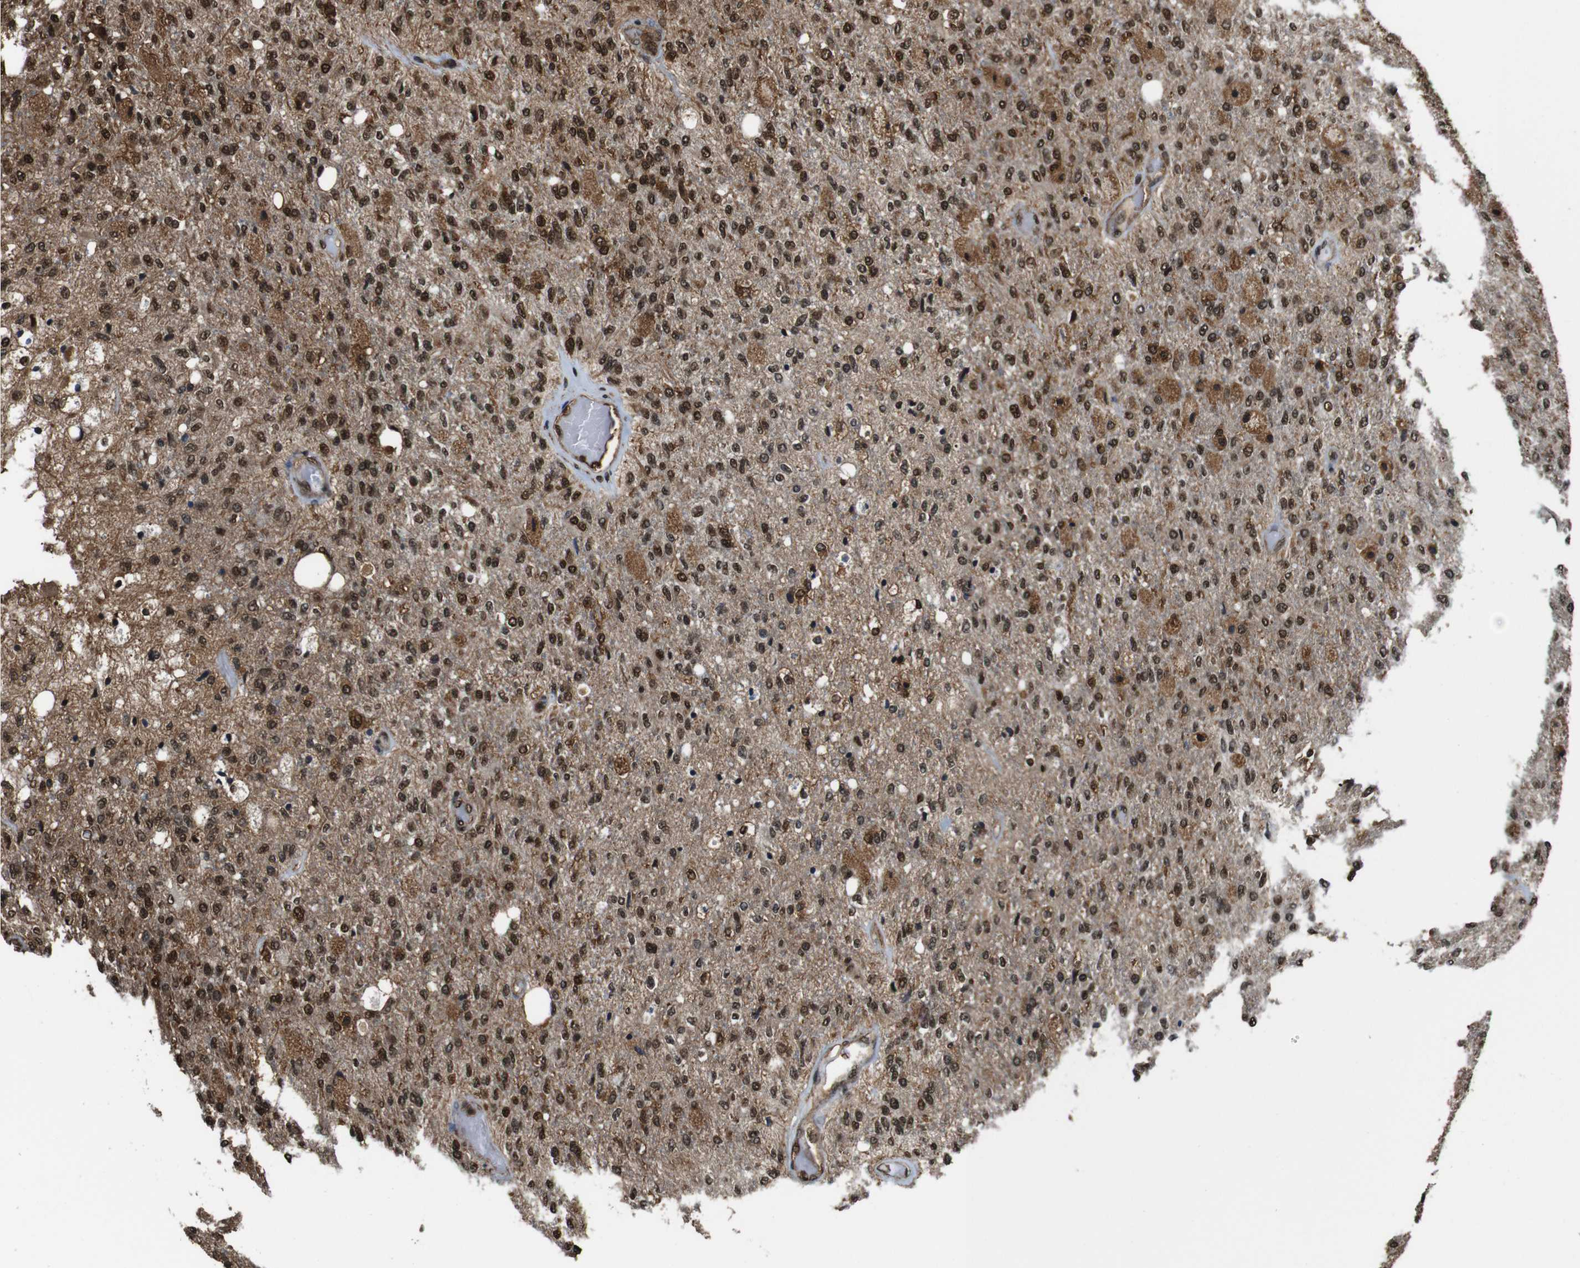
{"staining": {"intensity": "strong", "quantity": ">75%", "location": "cytoplasmic/membranous,nuclear"}, "tissue": "glioma", "cell_type": "Tumor cells", "image_type": "cancer", "snomed": [{"axis": "morphology", "description": "Normal tissue, NOS"}, {"axis": "morphology", "description": "Glioma, malignant, High grade"}, {"axis": "topography", "description": "Cerebral cortex"}], "caption": "Immunohistochemistry micrograph of neoplastic tissue: human high-grade glioma (malignant) stained using IHC demonstrates high levels of strong protein expression localized specifically in the cytoplasmic/membranous and nuclear of tumor cells, appearing as a cytoplasmic/membranous and nuclear brown color.", "gene": "VCP", "patient": {"sex": "male", "age": 77}}